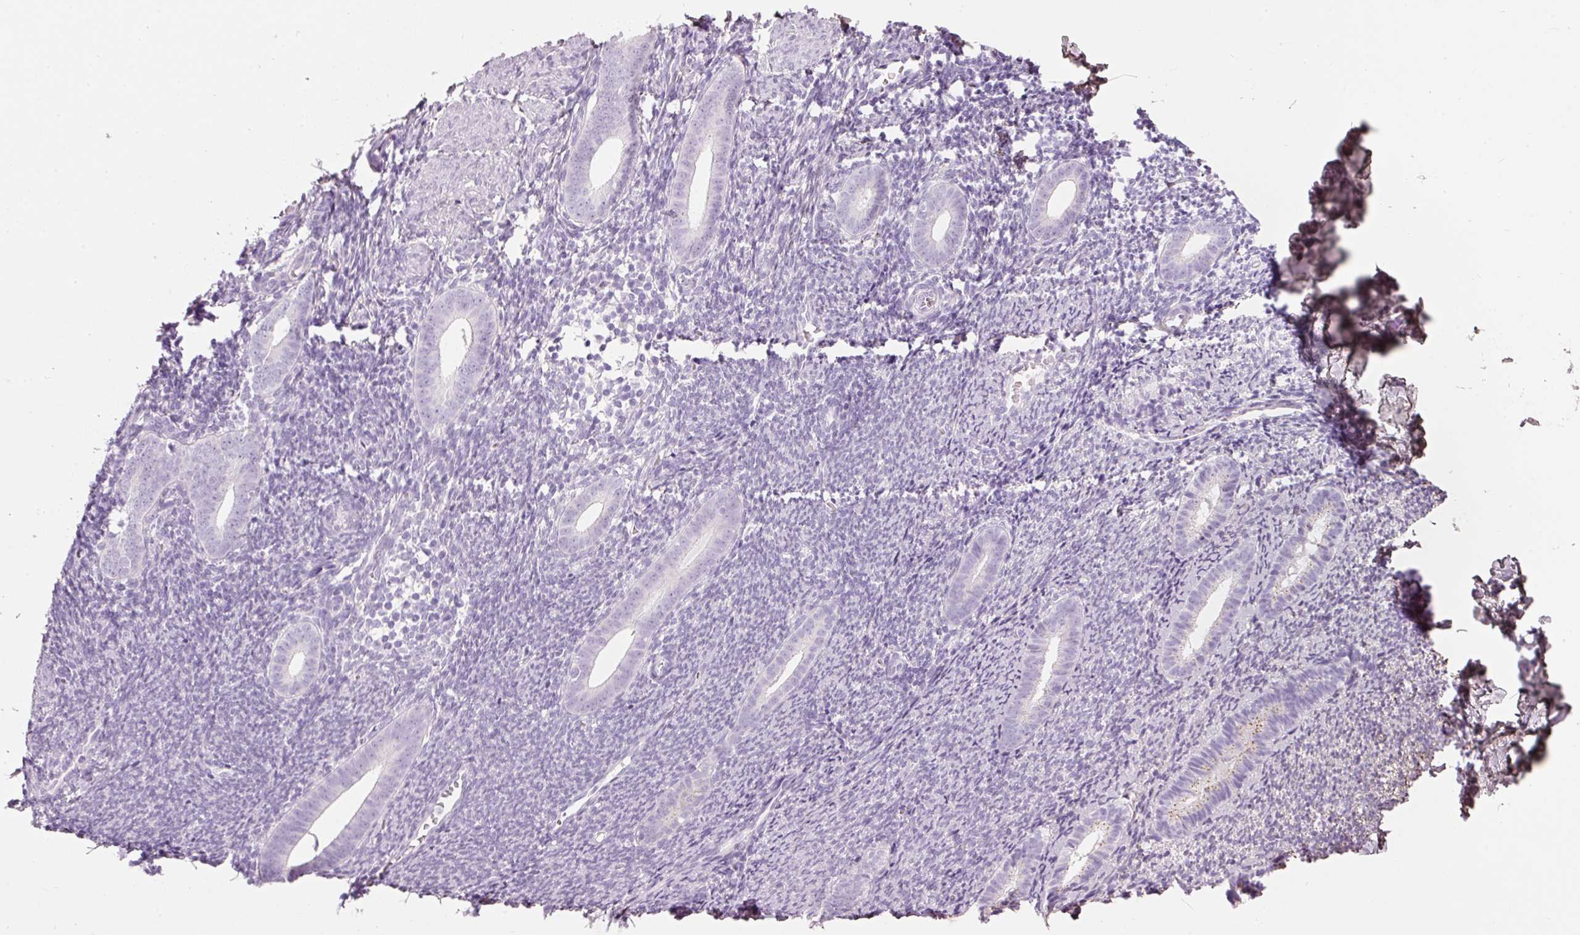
{"staining": {"intensity": "negative", "quantity": "none", "location": "none"}, "tissue": "endometrium", "cell_type": "Cells in endometrial stroma", "image_type": "normal", "snomed": [{"axis": "morphology", "description": "Normal tissue, NOS"}, {"axis": "topography", "description": "Endometrium"}], "caption": "Histopathology image shows no protein expression in cells in endometrial stroma of unremarkable endometrium.", "gene": "PDXDC1", "patient": {"sex": "female", "age": 39}}